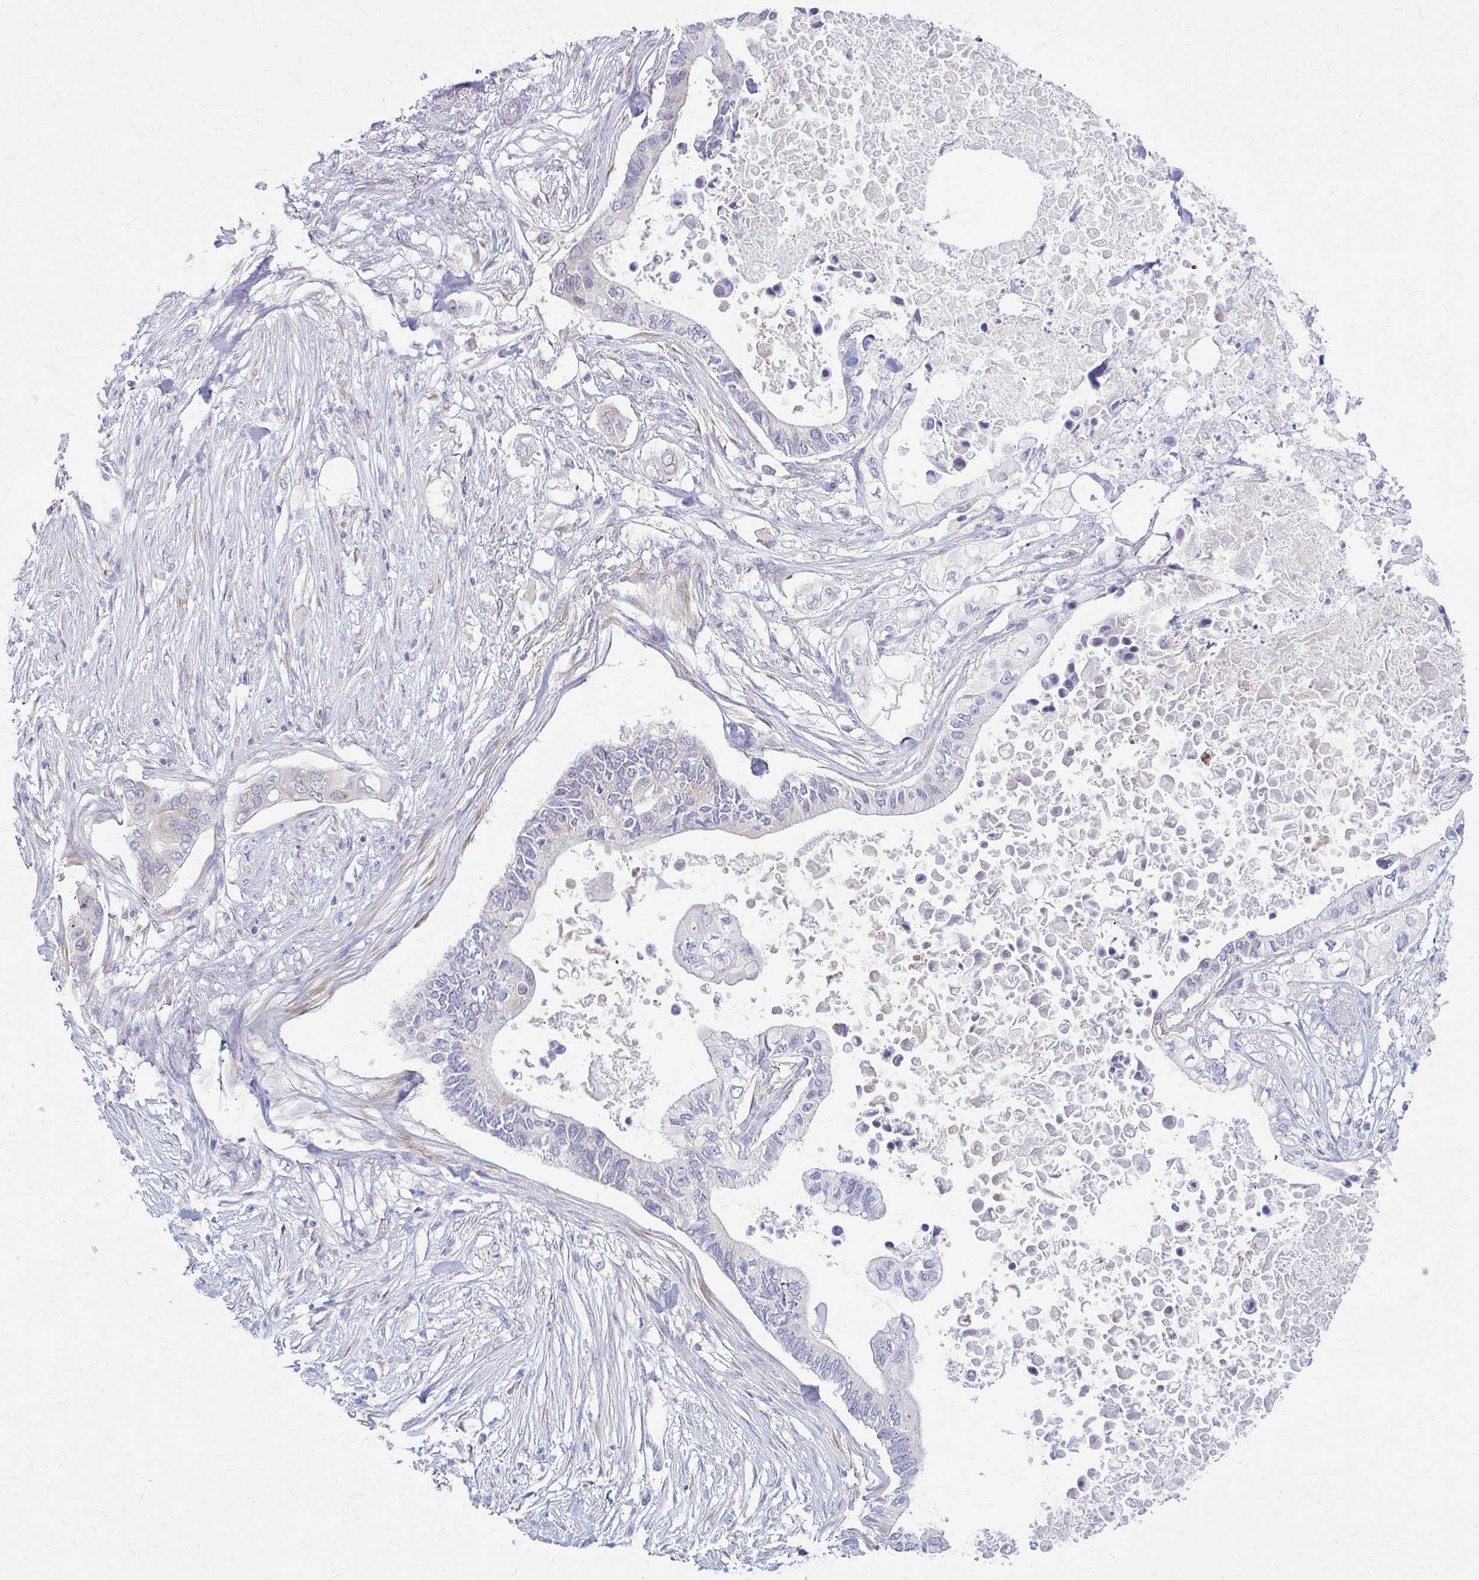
{"staining": {"intensity": "negative", "quantity": "none", "location": "none"}, "tissue": "pancreatic cancer", "cell_type": "Tumor cells", "image_type": "cancer", "snomed": [{"axis": "morphology", "description": "Adenocarcinoma, NOS"}, {"axis": "topography", "description": "Pancreas"}], "caption": "Protein analysis of pancreatic cancer (adenocarcinoma) shows no significant staining in tumor cells.", "gene": "PRKRA", "patient": {"sex": "female", "age": 63}}